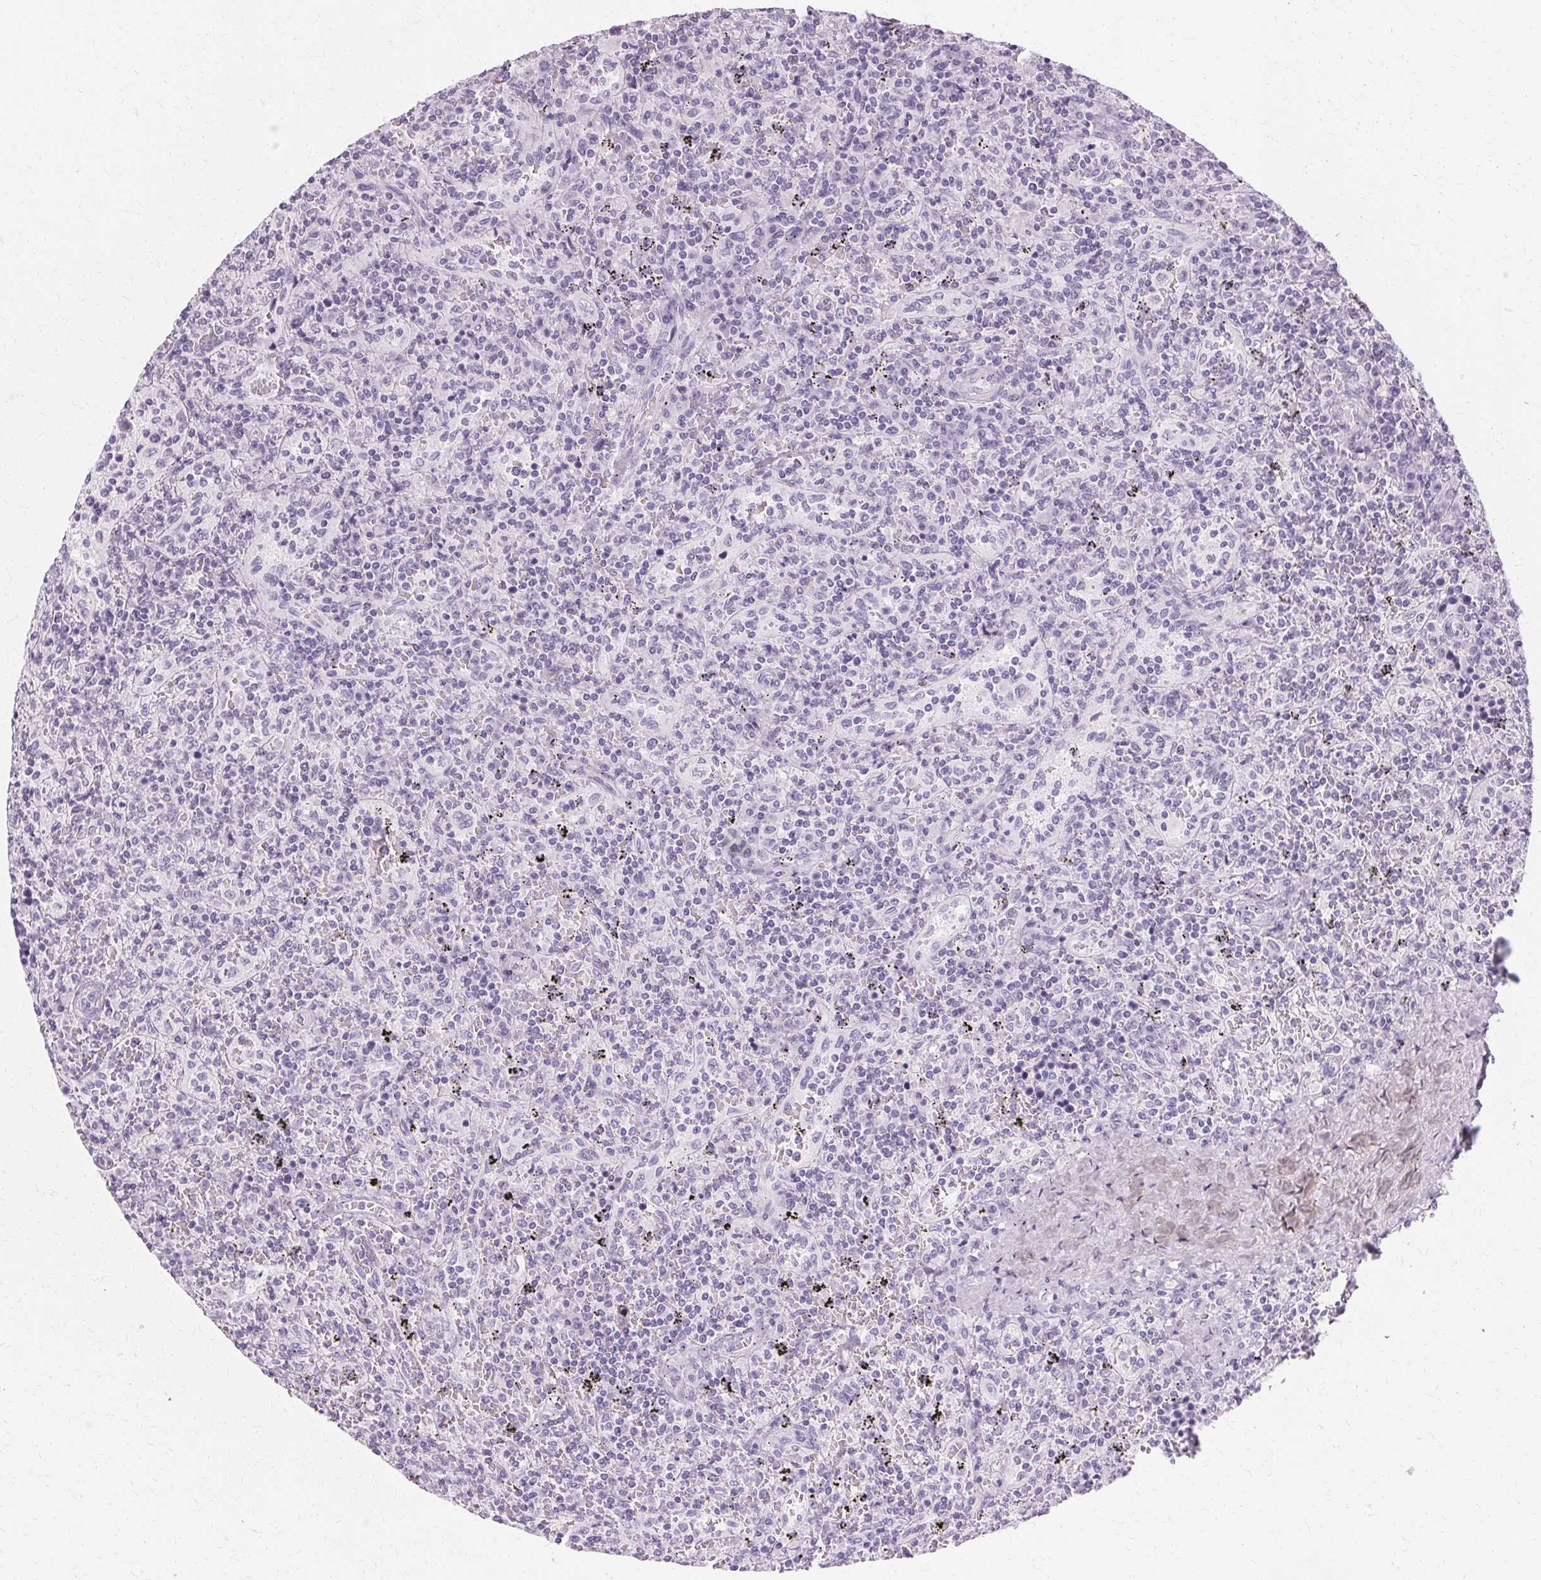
{"staining": {"intensity": "negative", "quantity": "none", "location": "none"}, "tissue": "lymphoma", "cell_type": "Tumor cells", "image_type": "cancer", "snomed": [{"axis": "morphology", "description": "Malignant lymphoma, non-Hodgkin's type, Low grade"}, {"axis": "topography", "description": "Spleen"}], "caption": "The immunohistochemistry micrograph has no significant expression in tumor cells of low-grade malignant lymphoma, non-Hodgkin's type tissue.", "gene": "KRT6C", "patient": {"sex": "male", "age": 62}}